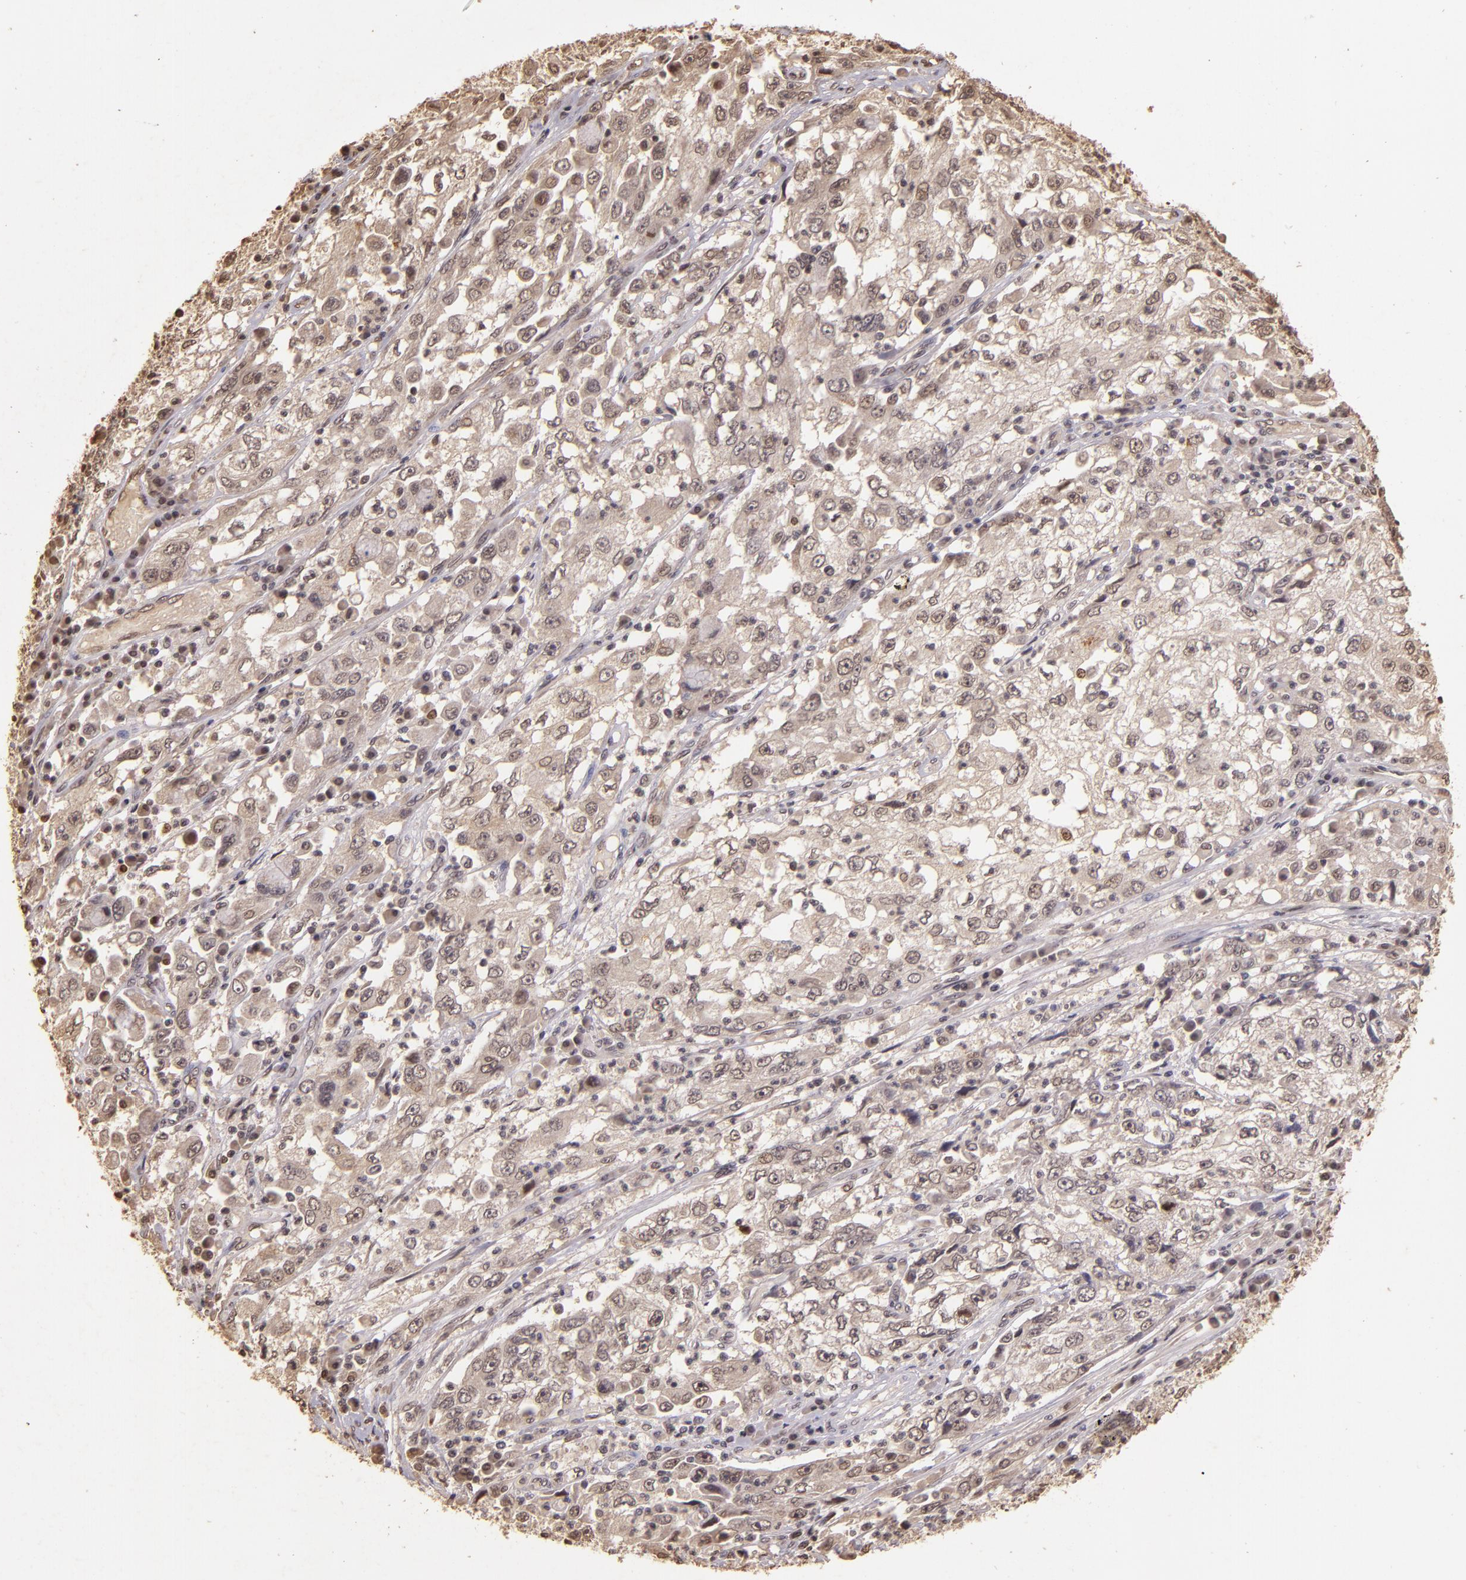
{"staining": {"intensity": "weak", "quantity": ">75%", "location": "cytoplasmic/membranous,nuclear"}, "tissue": "cervical cancer", "cell_type": "Tumor cells", "image_type": "cancer", "snomed": [{"axis": "morphology", "description": "Squamous cell carcinoma, NOS"}, {"axis": "topography", "description": "Cervix"}], "caption": "Cervical cancer tissue shows weak cytoplasmic/membranous and nuclear positivity in approximately >75% of tumor cells Nuclei are stained in blue.", "gene": "CUL1", "patient": {"sex": "female", "age": 36}}